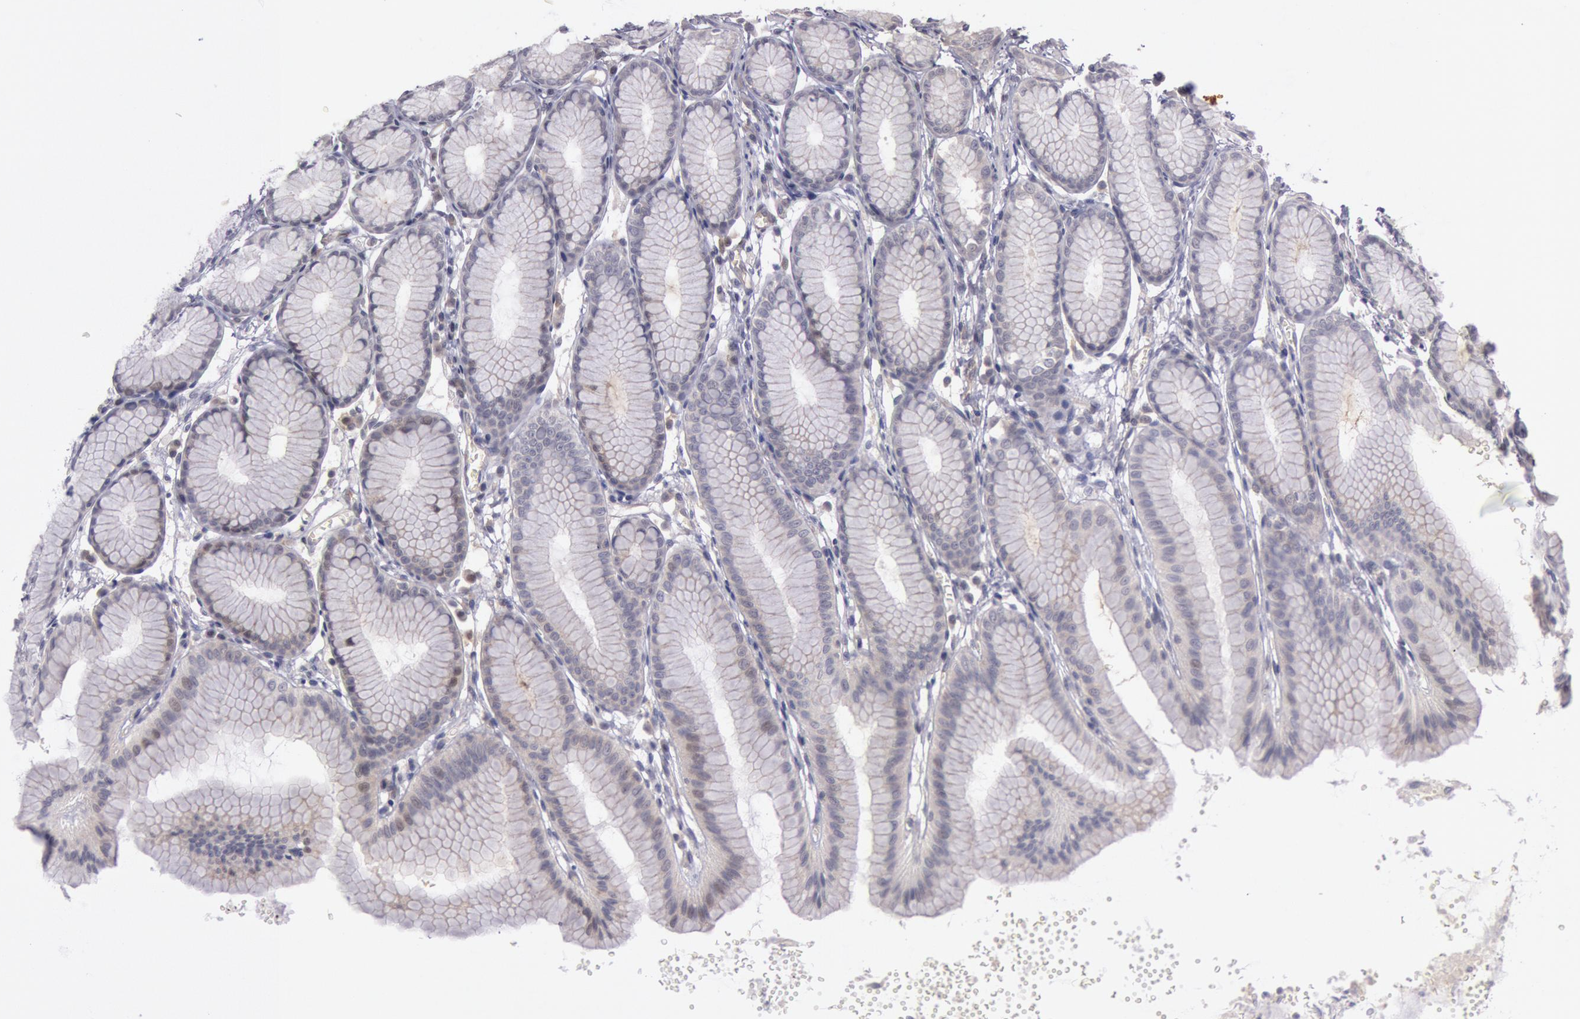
{"staining": {"intensity": "weak", "quantity": ">75%", "location": "cytoplasmic/membranous"}, "tissue": "stomach", "cell_type": "Glandular cells", "image_type": "normal", "snomed": [{"axis": "morphology", "description": "Normal tissue, NOS"}, {"axis": "topography", "description": "Stomach"}], "caption": "Immunohistochemical staining of benign human stomach reveals weak cytoplasmic/membranous protein positivity in about >75% of glandular cells.", "gene": "TRIB2", "patient": {"sex": "male", "age": 42}}